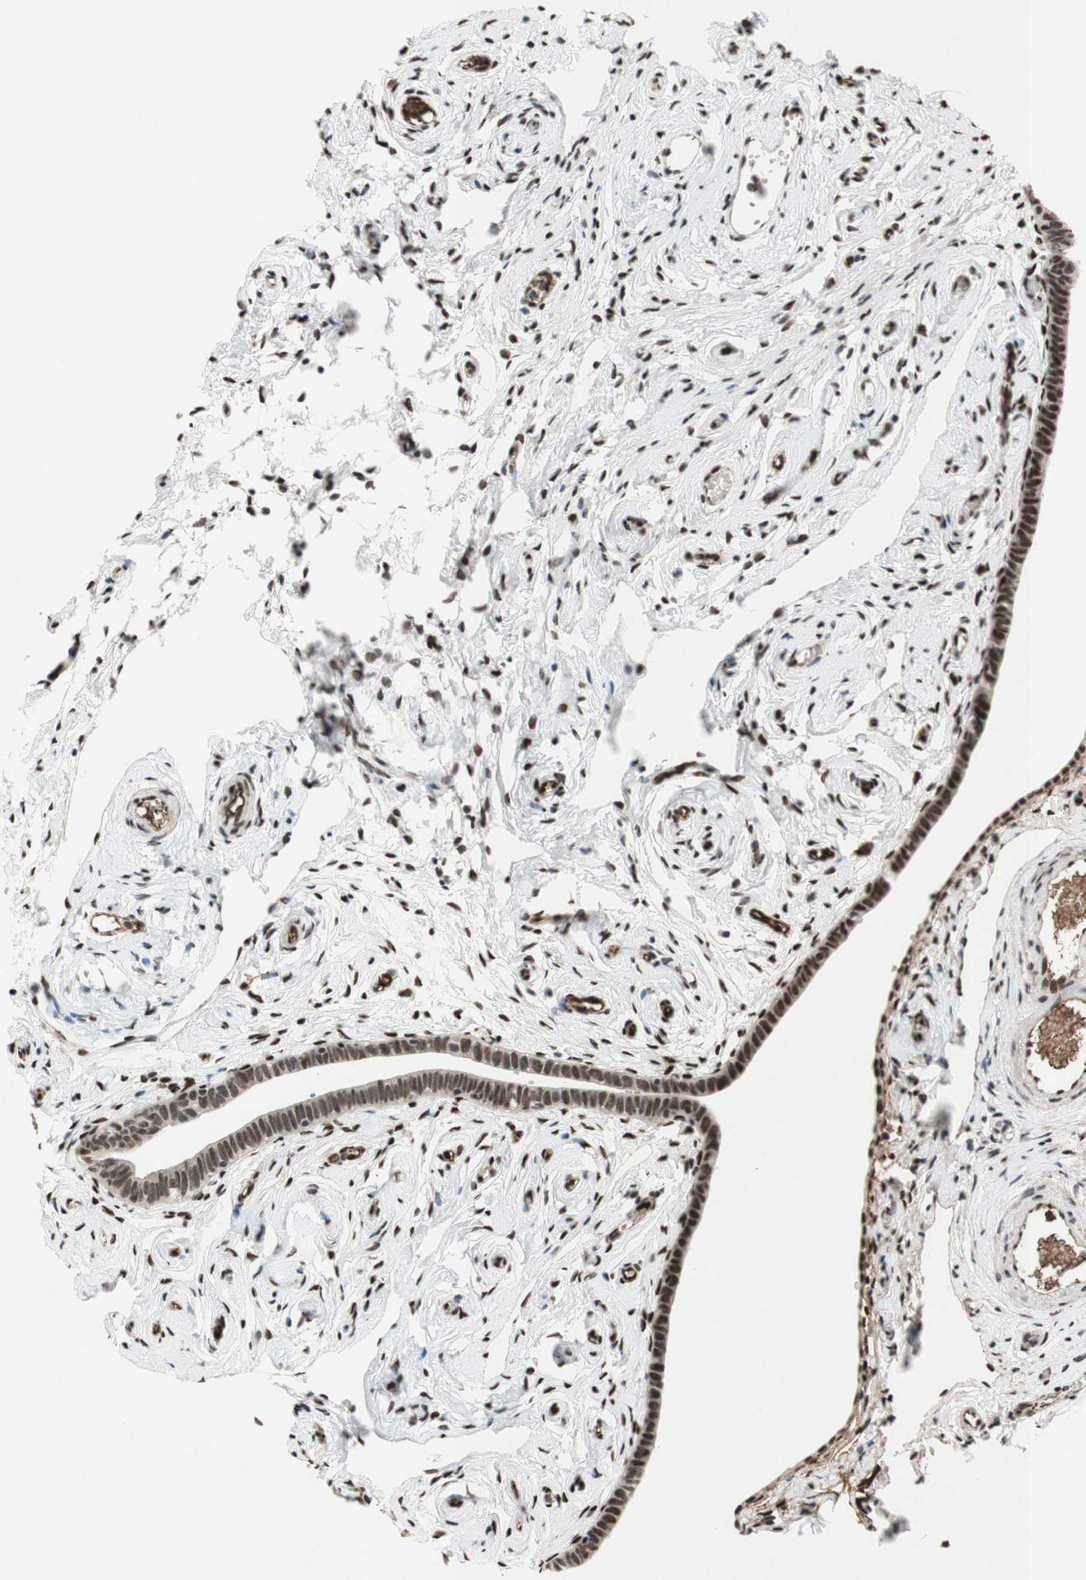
{"staining": {"intensity": "moderate", "quantity": ">75%", "location": "nuclear"}, "tissue": "fallopian tube", "cell_type": "Glandular cells", "image_type": "normal", "snomed": [{"axis": "morphology", "description": "Normal tissue, NOS"}, {"axis": "topography", "description": "Fallopian tube"}], "caption": "Immunohistochemical staining of unremarkable human fallopian tube exhibits >75% levels of moderate nuclear protein staining in about >75% of glandular cells.", "gene": "TLE1", "patient": {"sex": "female", "age": 71}}